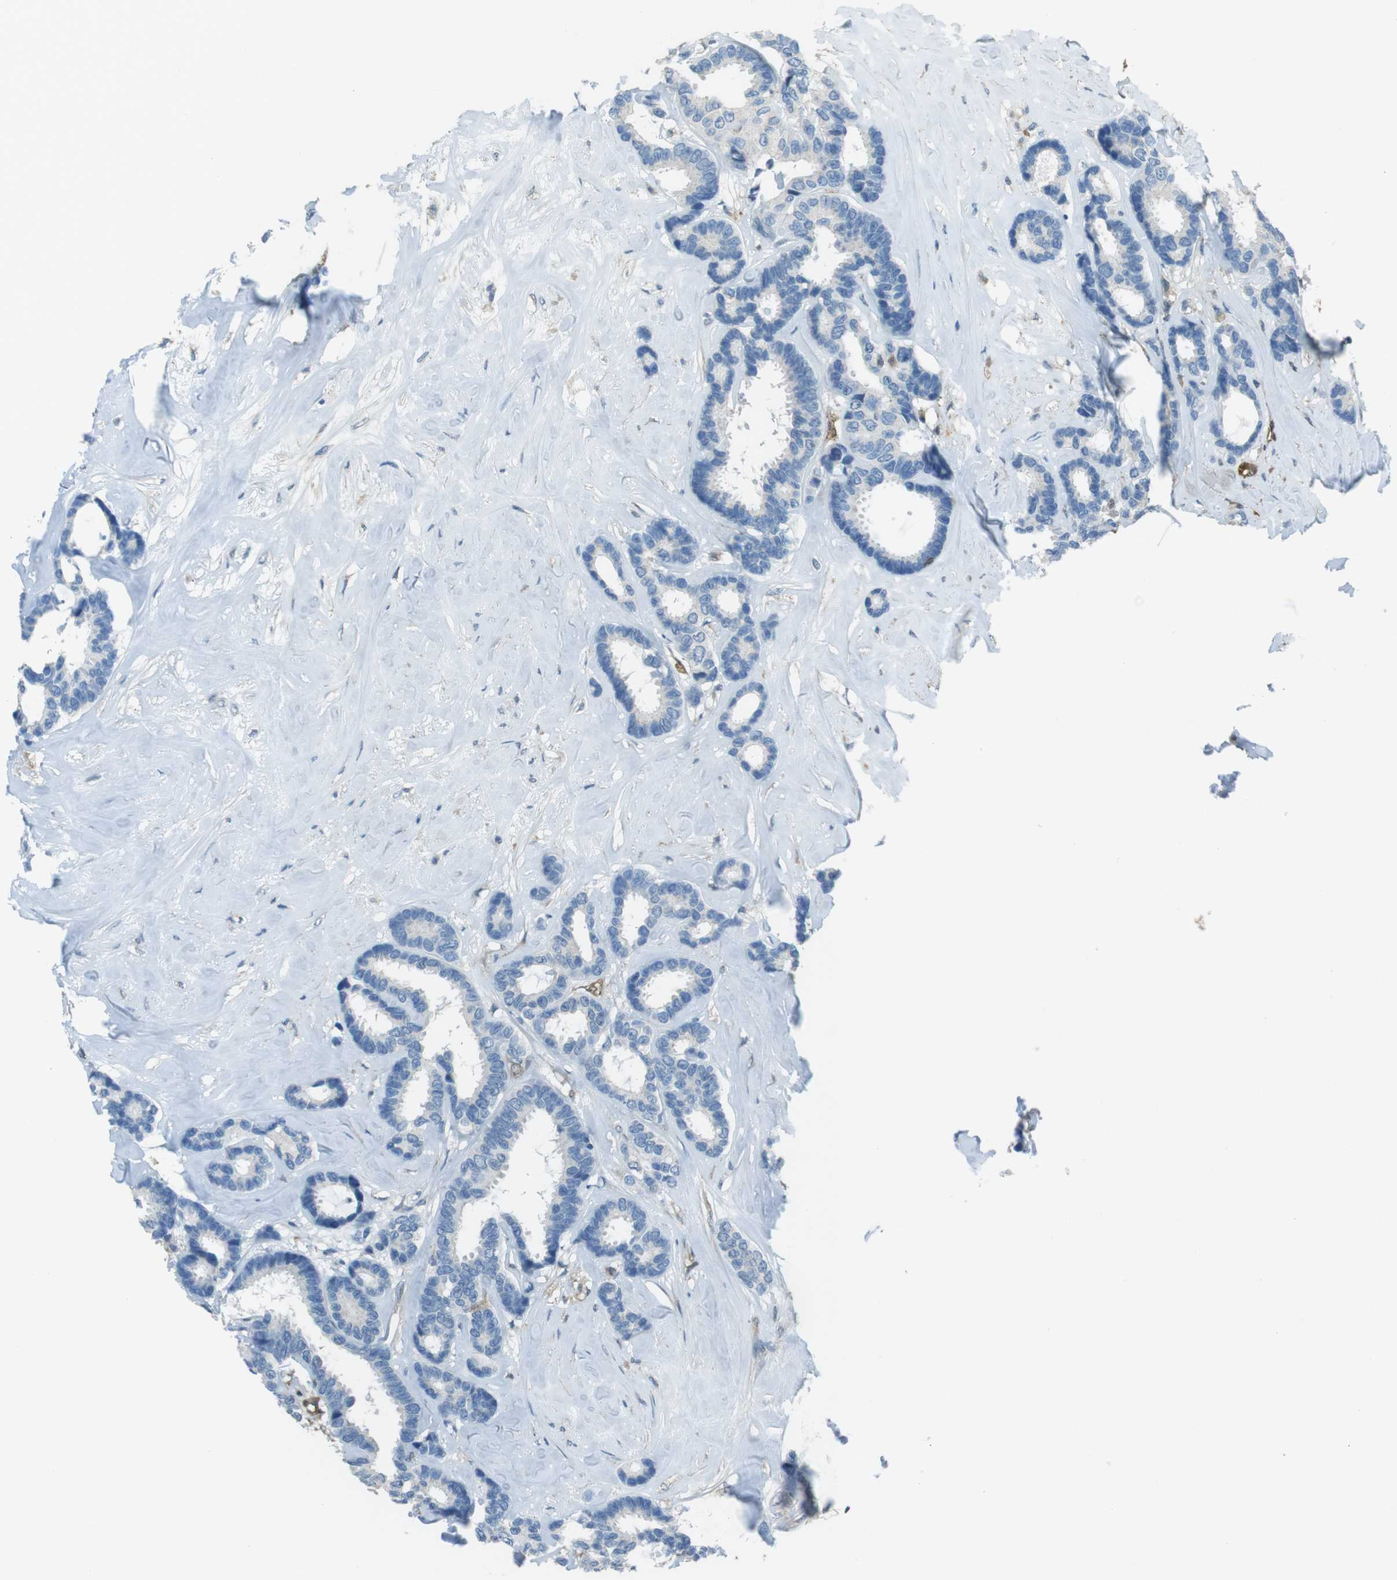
{"staining": {"intensity": "negative", "quantity": "none", "location": "none"}, "tissue": "breast cancer", "cell_type": "Tumor cells", "image_type": "cancer", "snomed": [{"axis": "morphology", "description": "Duct carcinoma"}, {"axis": "topography", "description": "Breast"}], "caption": "DAB immunohistochemical staining of breast cancer exhibits no significant positivity in tumor cells.", "gene": "TWSG1", "patient": {"sex": "female", "age": 87}}